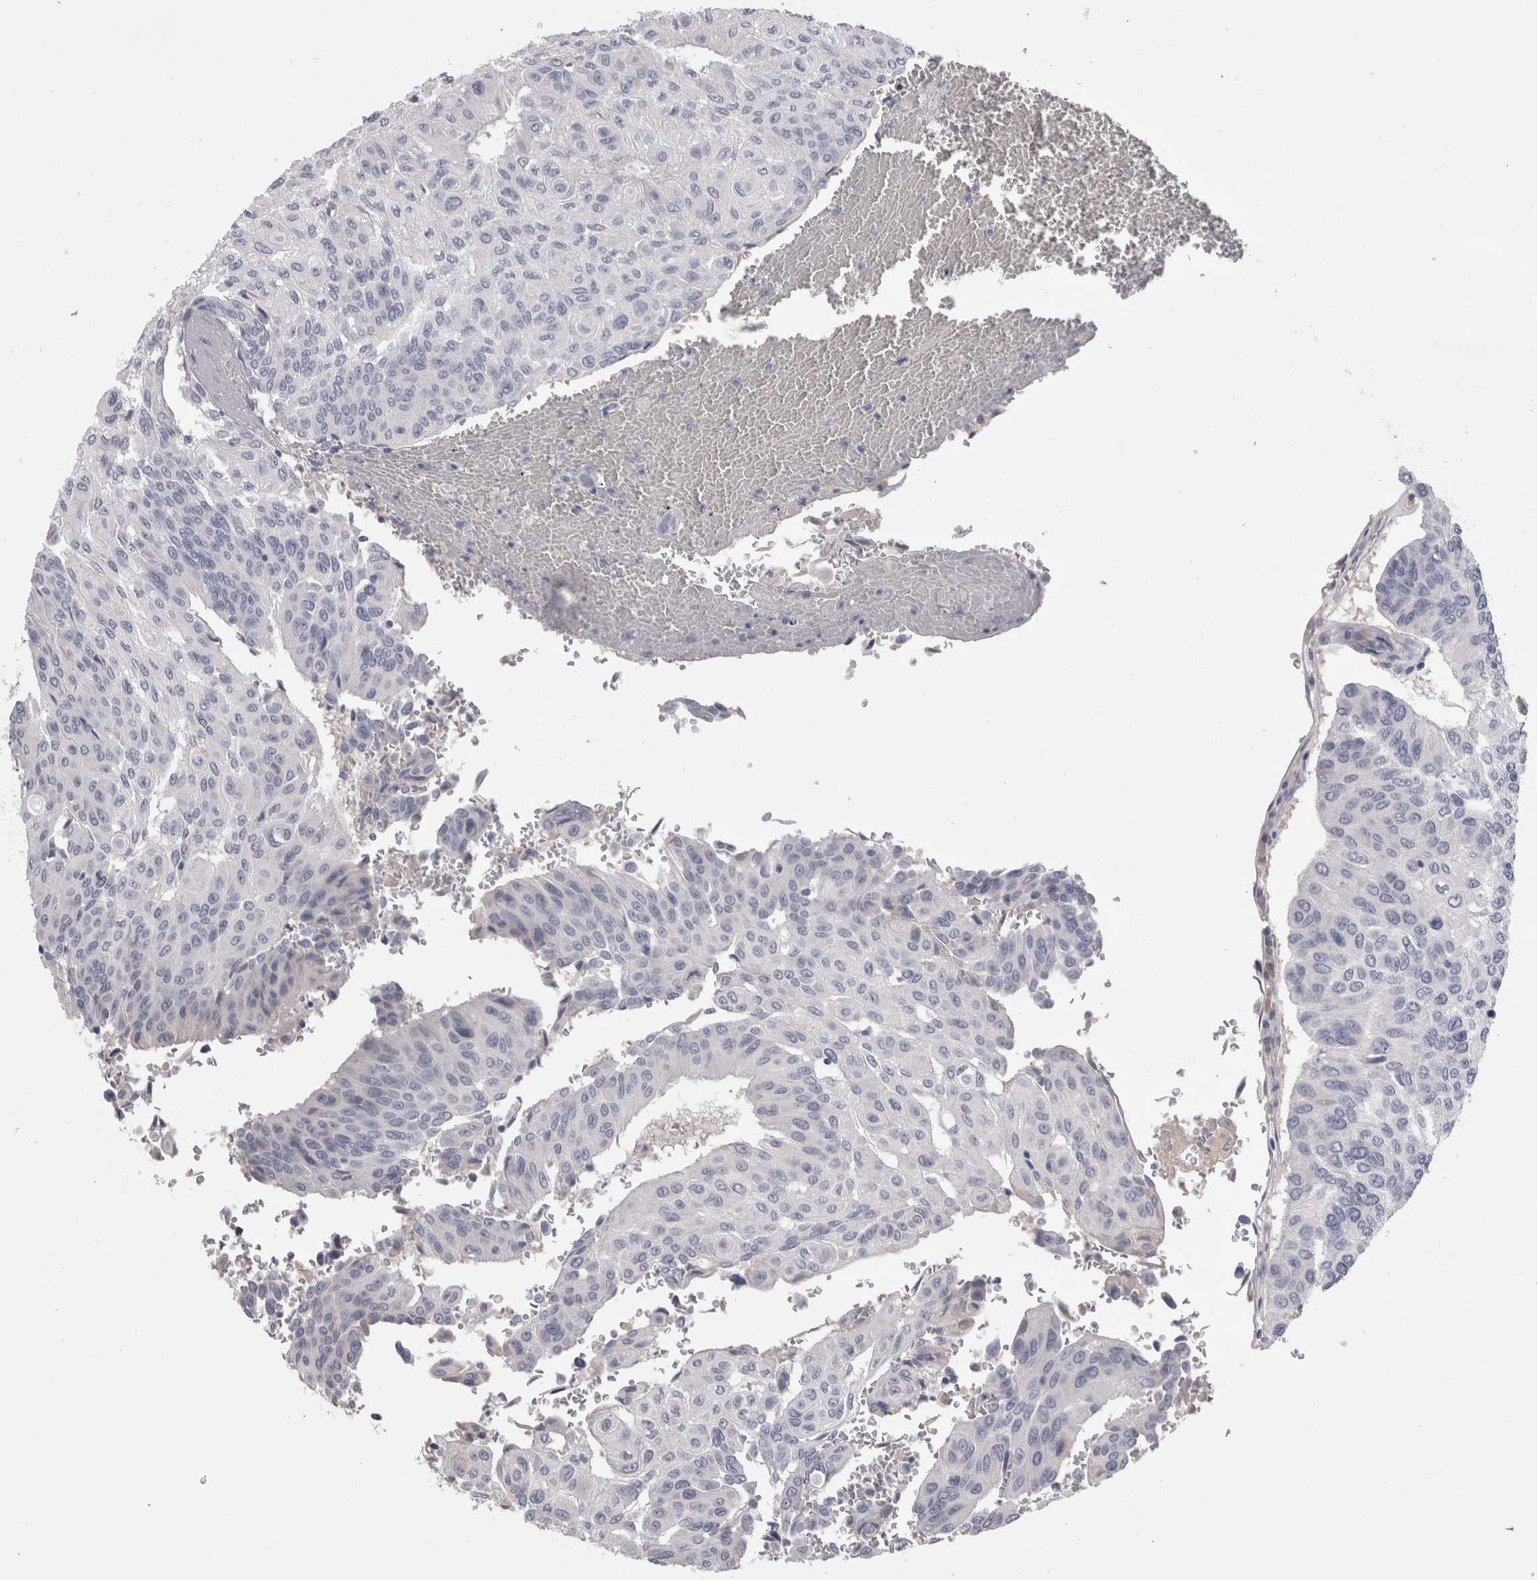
{"staining": {"intensity": "negative", "quantity": "none", "location": "none"}, "tissue": "urothelial cancer", "cell_type": "Tumor cells", "image_type": "cancer", "snomed": [{"axis": "morphology", "description": "Urothelial carcinoma, High grade"}, {"axis": "topography", "description": "Urinary bladder"}], "caption": "This is a image of immunohistochemistry staining of high-grade urothelial carcinoma, which shows no expression in tumor cells.", "gene": "CDHR5", "patient": {"sex": "male", "age": 66}}